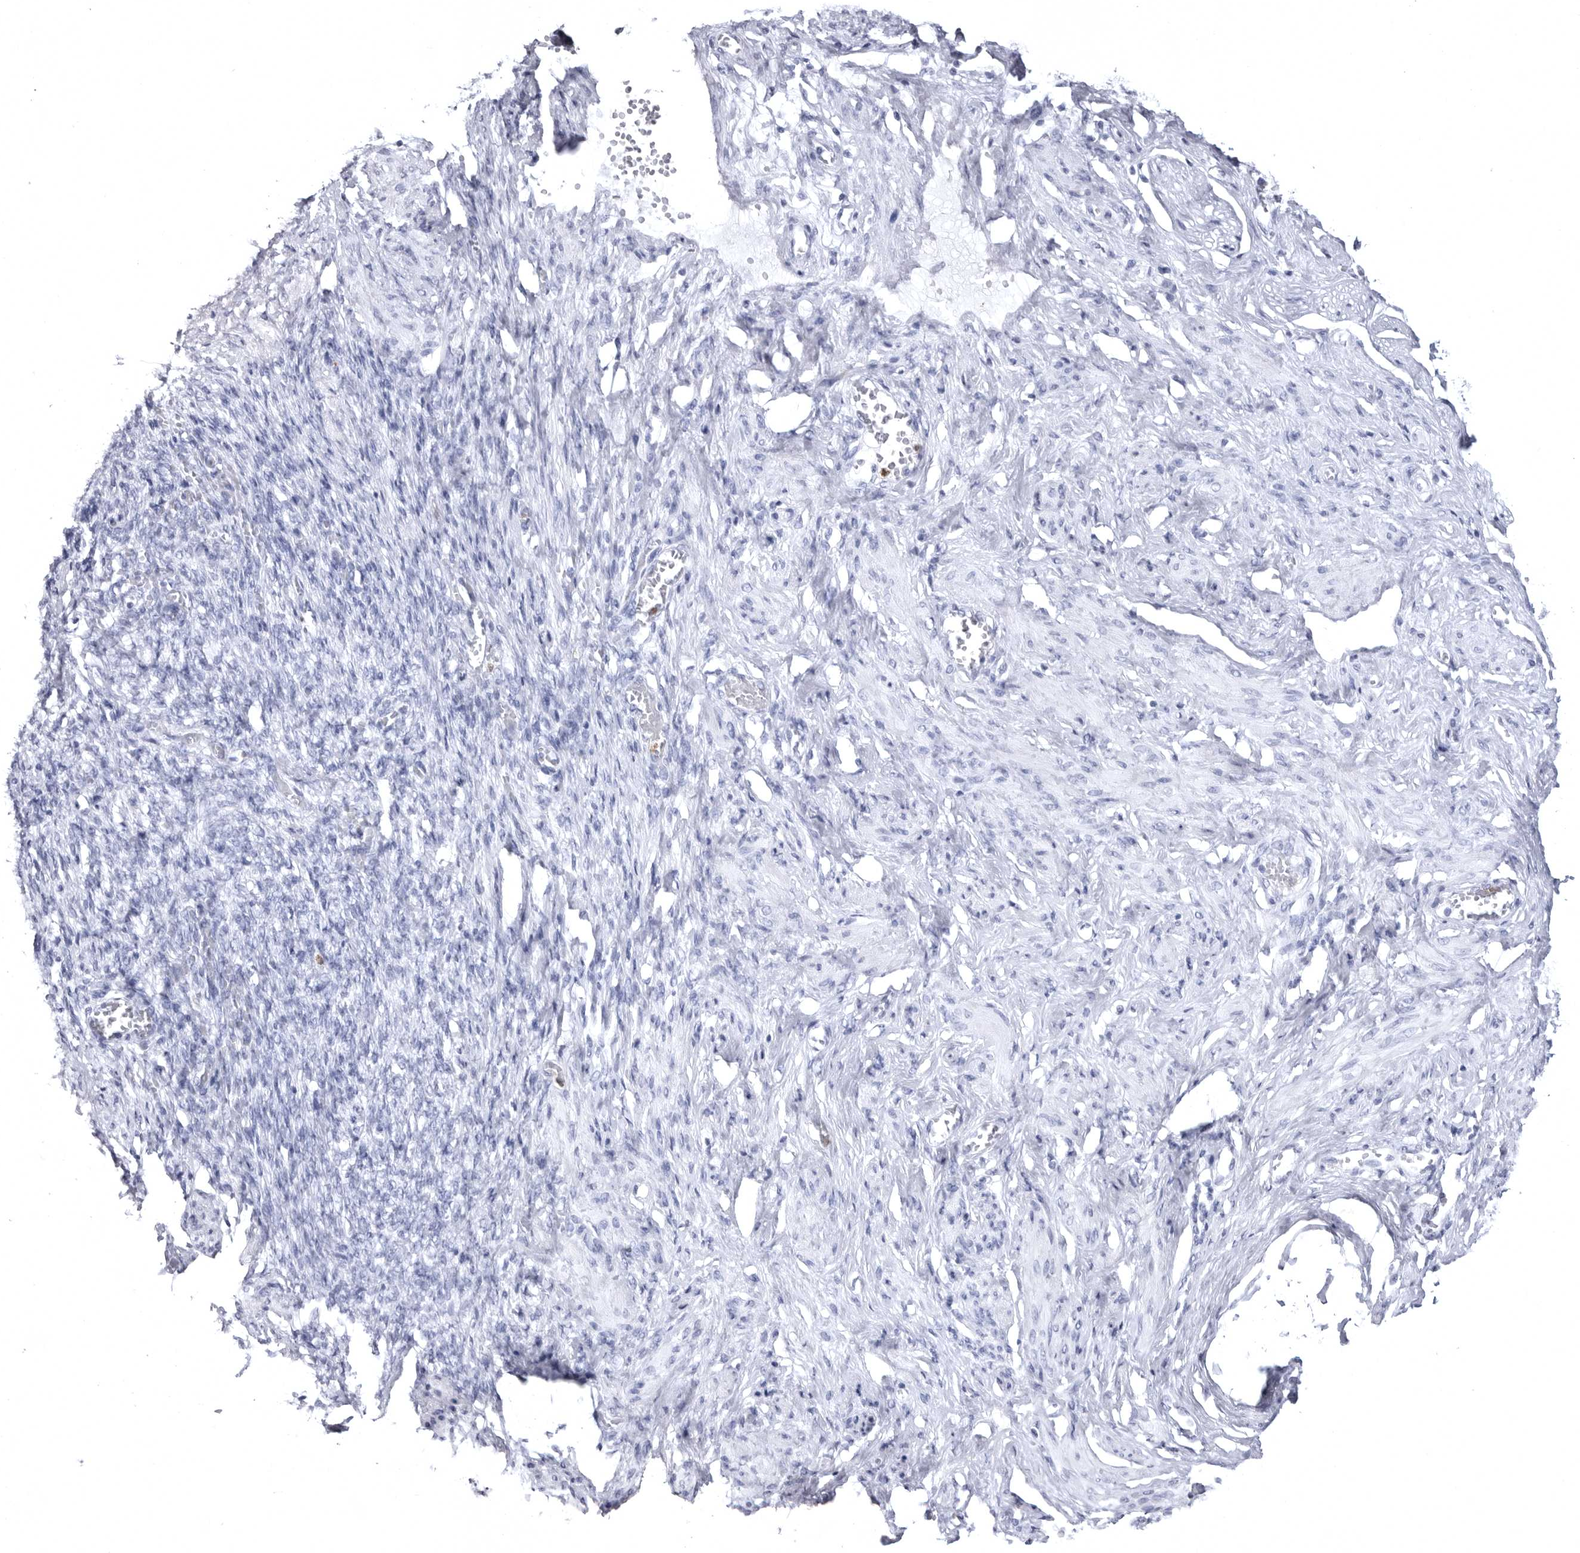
{"staining": {"intensity": "negative", "quantity": "none", "location": "none"}, "tissue": "adipose tissue", "cell_type": "Adipocytes", "image_type": "normal", "snomed": [{"axis": "morphology", "description": "Normal tissue, NOS"}, {"axis": "topography", "description": "Vascular tissue"}, {"axis": "topography", "description": "Fallopian tube"}, {"axis": "topography", "description": "Ovary"}], "caption": "IHC histopathology image of normal adipose tissue: human adipose tissue stained with DAB (3,3'-diaminobenzidine) reveals no significant protein expression in adipocytes. (IHC, brightfield microscopy, high magnification).", "gene": "STAP2", "patient": {"sex": "female", "age": 67}}